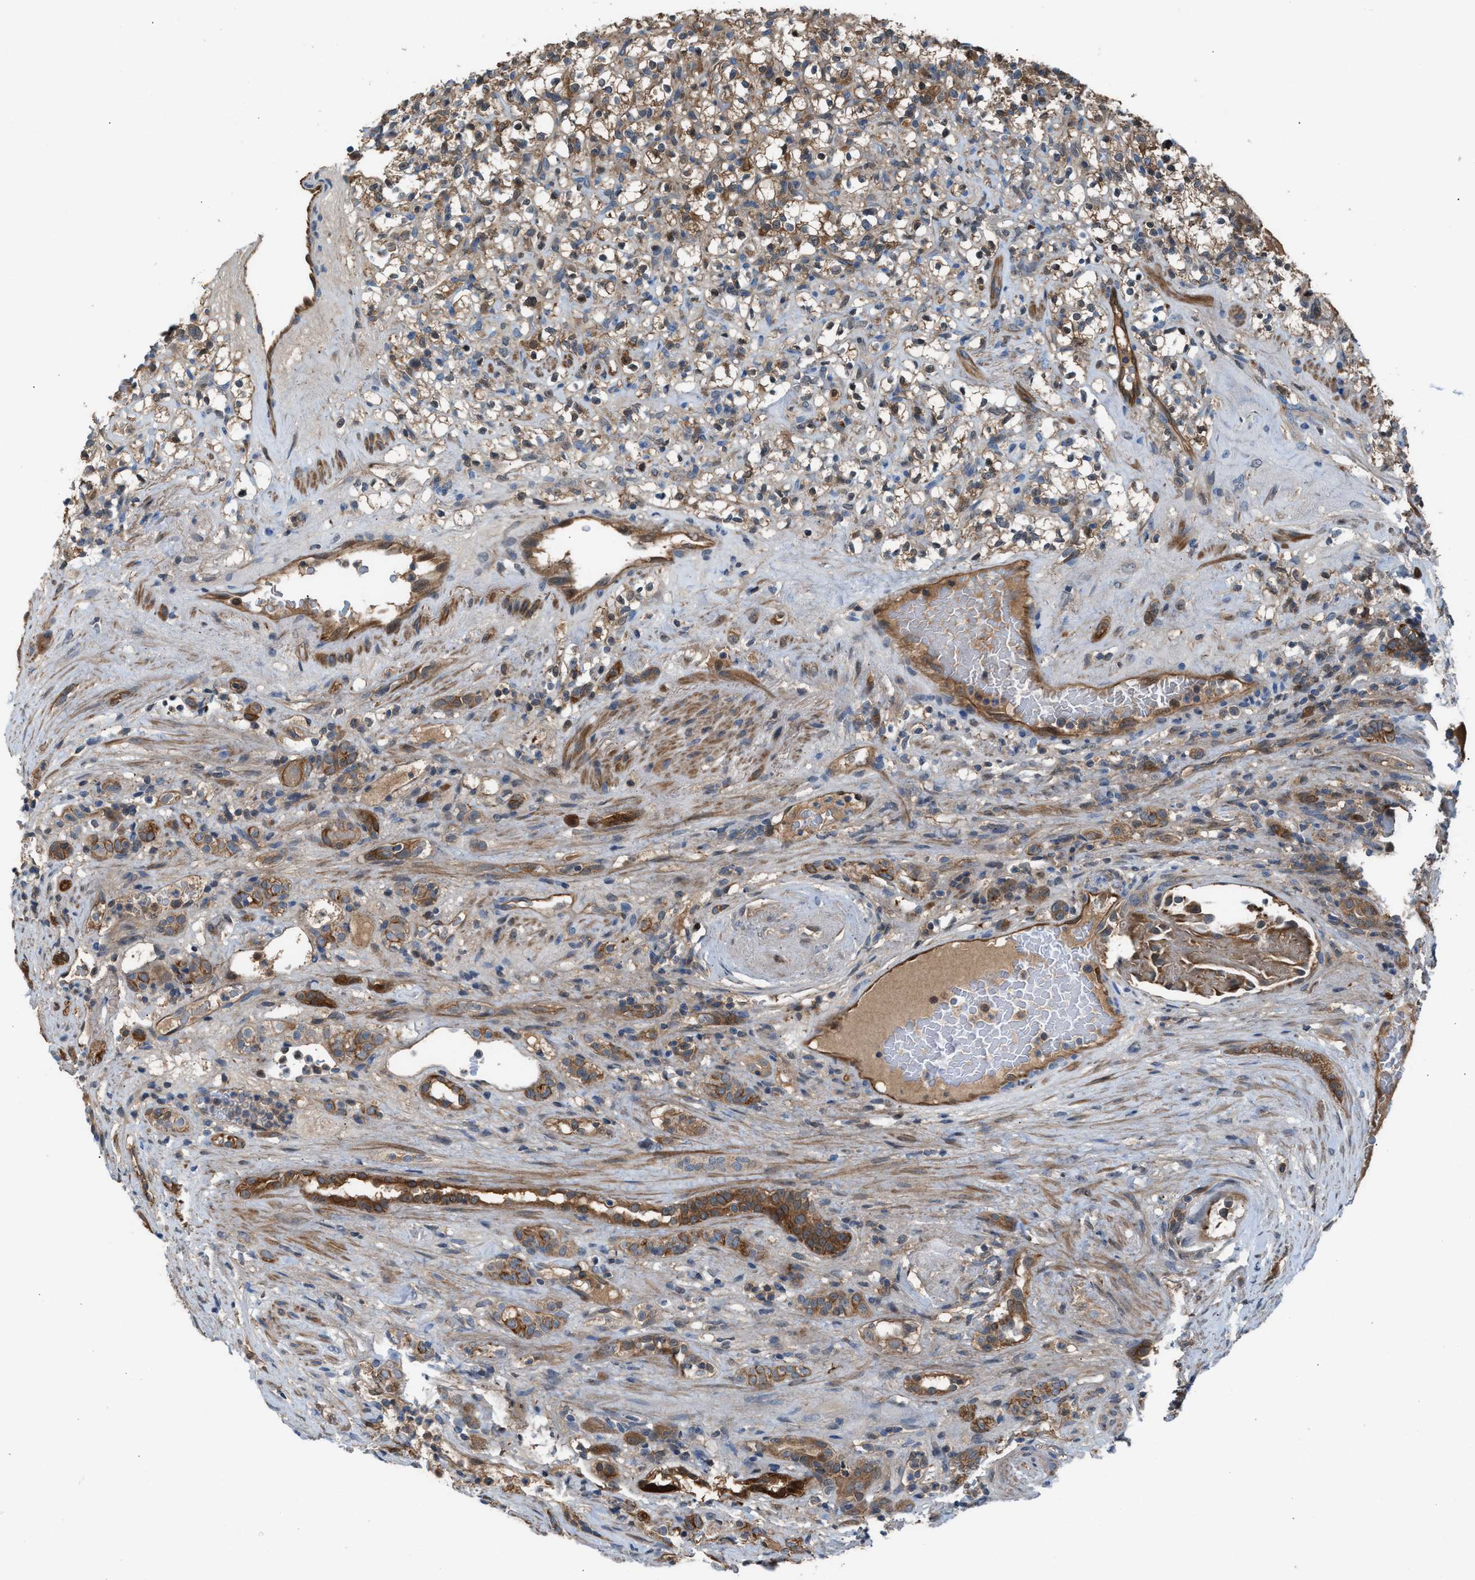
{"staining": {"intensity": "weak", "quantity": ">75%", "location": "cytoplasmic/membranous"}, "tissue": "renal cancer", "cell_type": "Tumor cells", "image_type": "cancer", "snomed": [{"axis": "morphology", "description": "Normal tissue, NOS"}, {"axis": "morphology", "description": "Adenocarcinoma, NOS"}, {"axis": "topography", "description": "Kidney"}], "caption": "DAB (3,3'-diaminobenzidine) immunohistochemical staining of renal cancer (adenocarcinoma) exhibits weak cytoplasmic/membranous protein expression in about >75% of tumor cells.", "gene": "TPK1", "patient": {"sex": "female", "age": 72}}